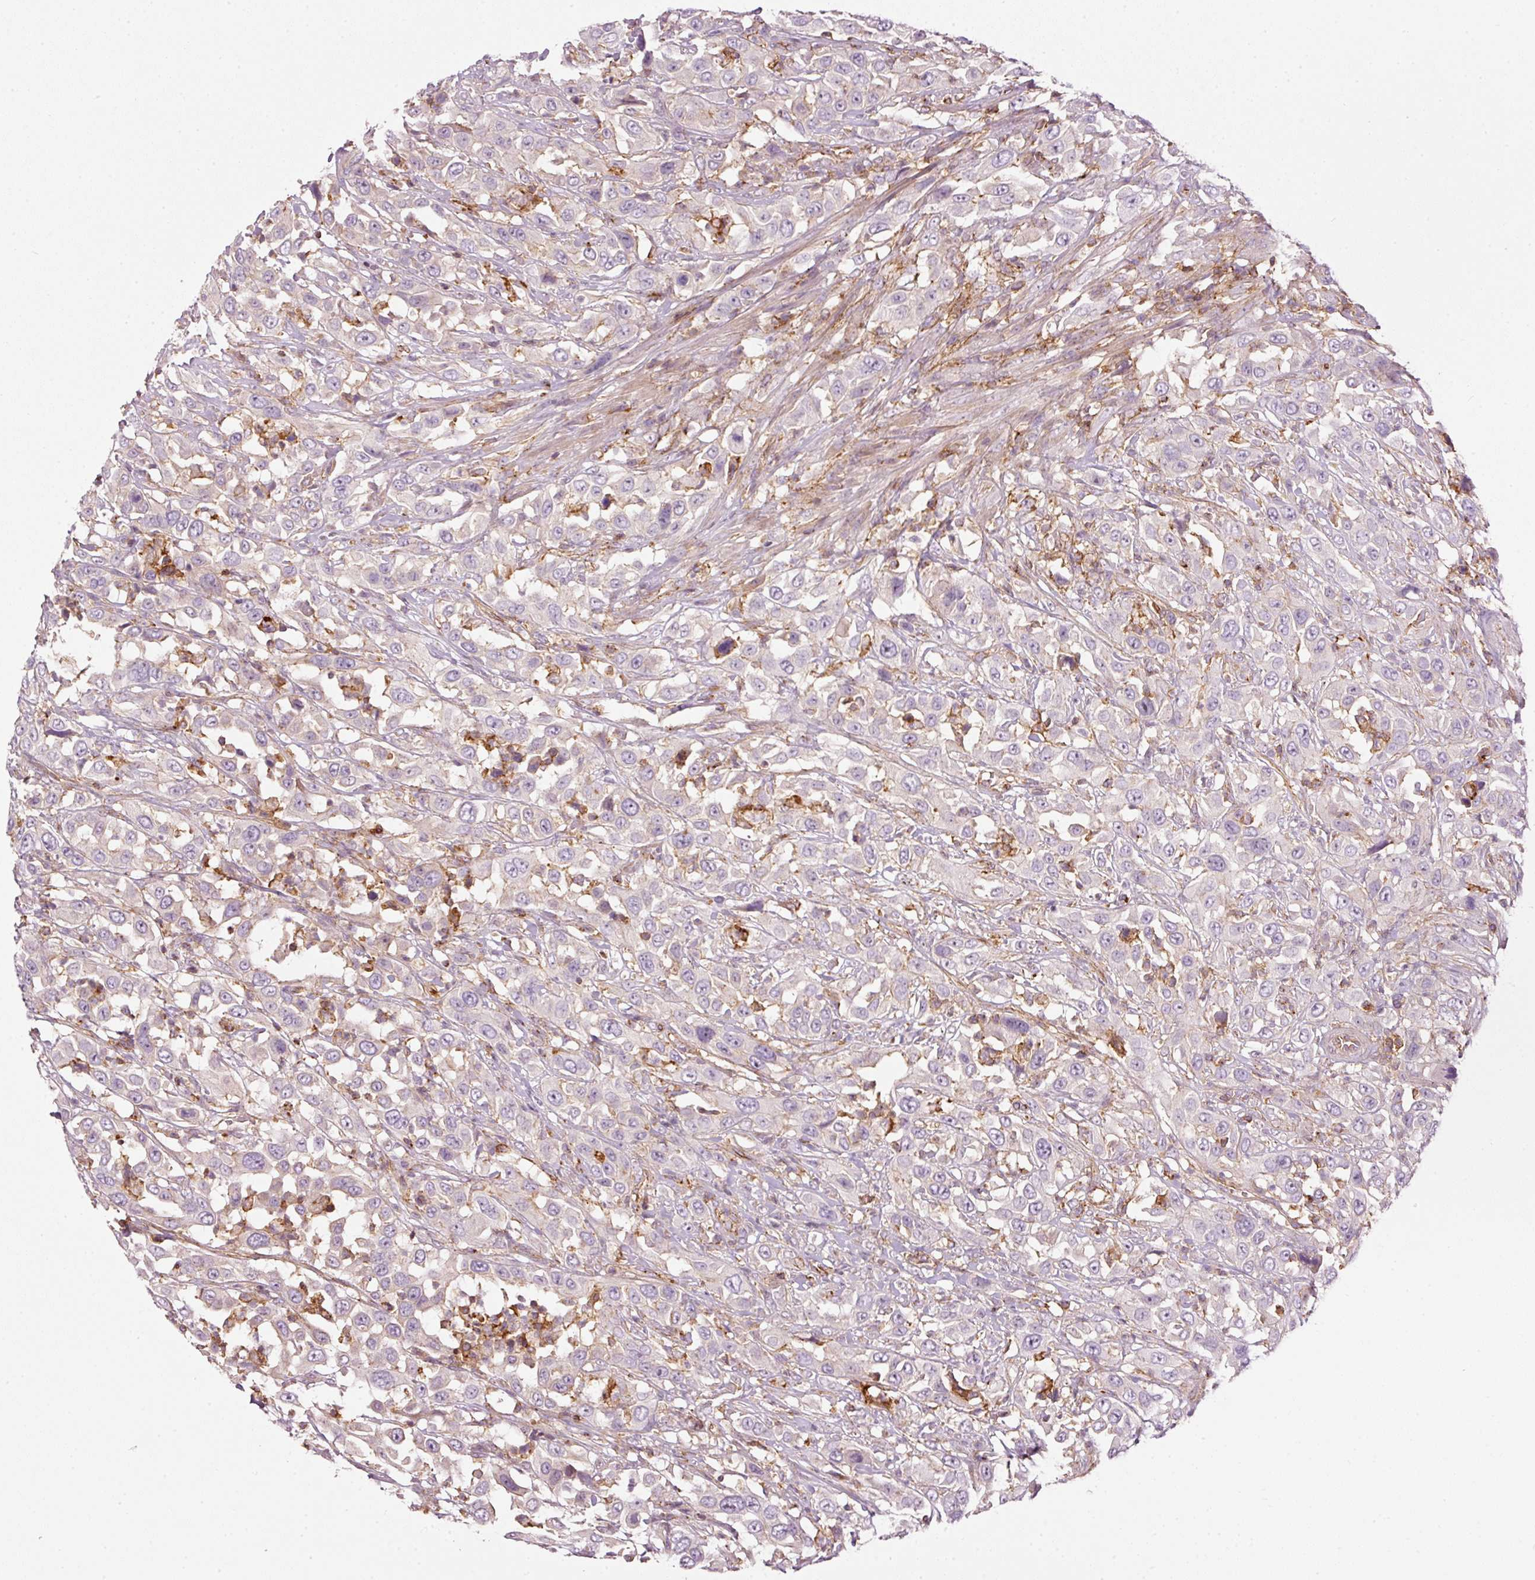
{"staining": {"intensity": "negative", "quantity": "none", "location": "none"}, "tissue": "urothelial cancer", "cell_type": "Tumor cells", "image_type": "cancer", "snomed": [{"axis": "morphology", "description": "Urothelial carcinoma, High grade"}, {"axis": "topography", "description": "Urinary bladder"}], "caption": "Immunohistochemical staining of human high-grade urothelial carcinoma exhibits no significant positivity in tumor cells.", "gene": "SIPA1", "patient": {"sex": "male", "age": 61}}